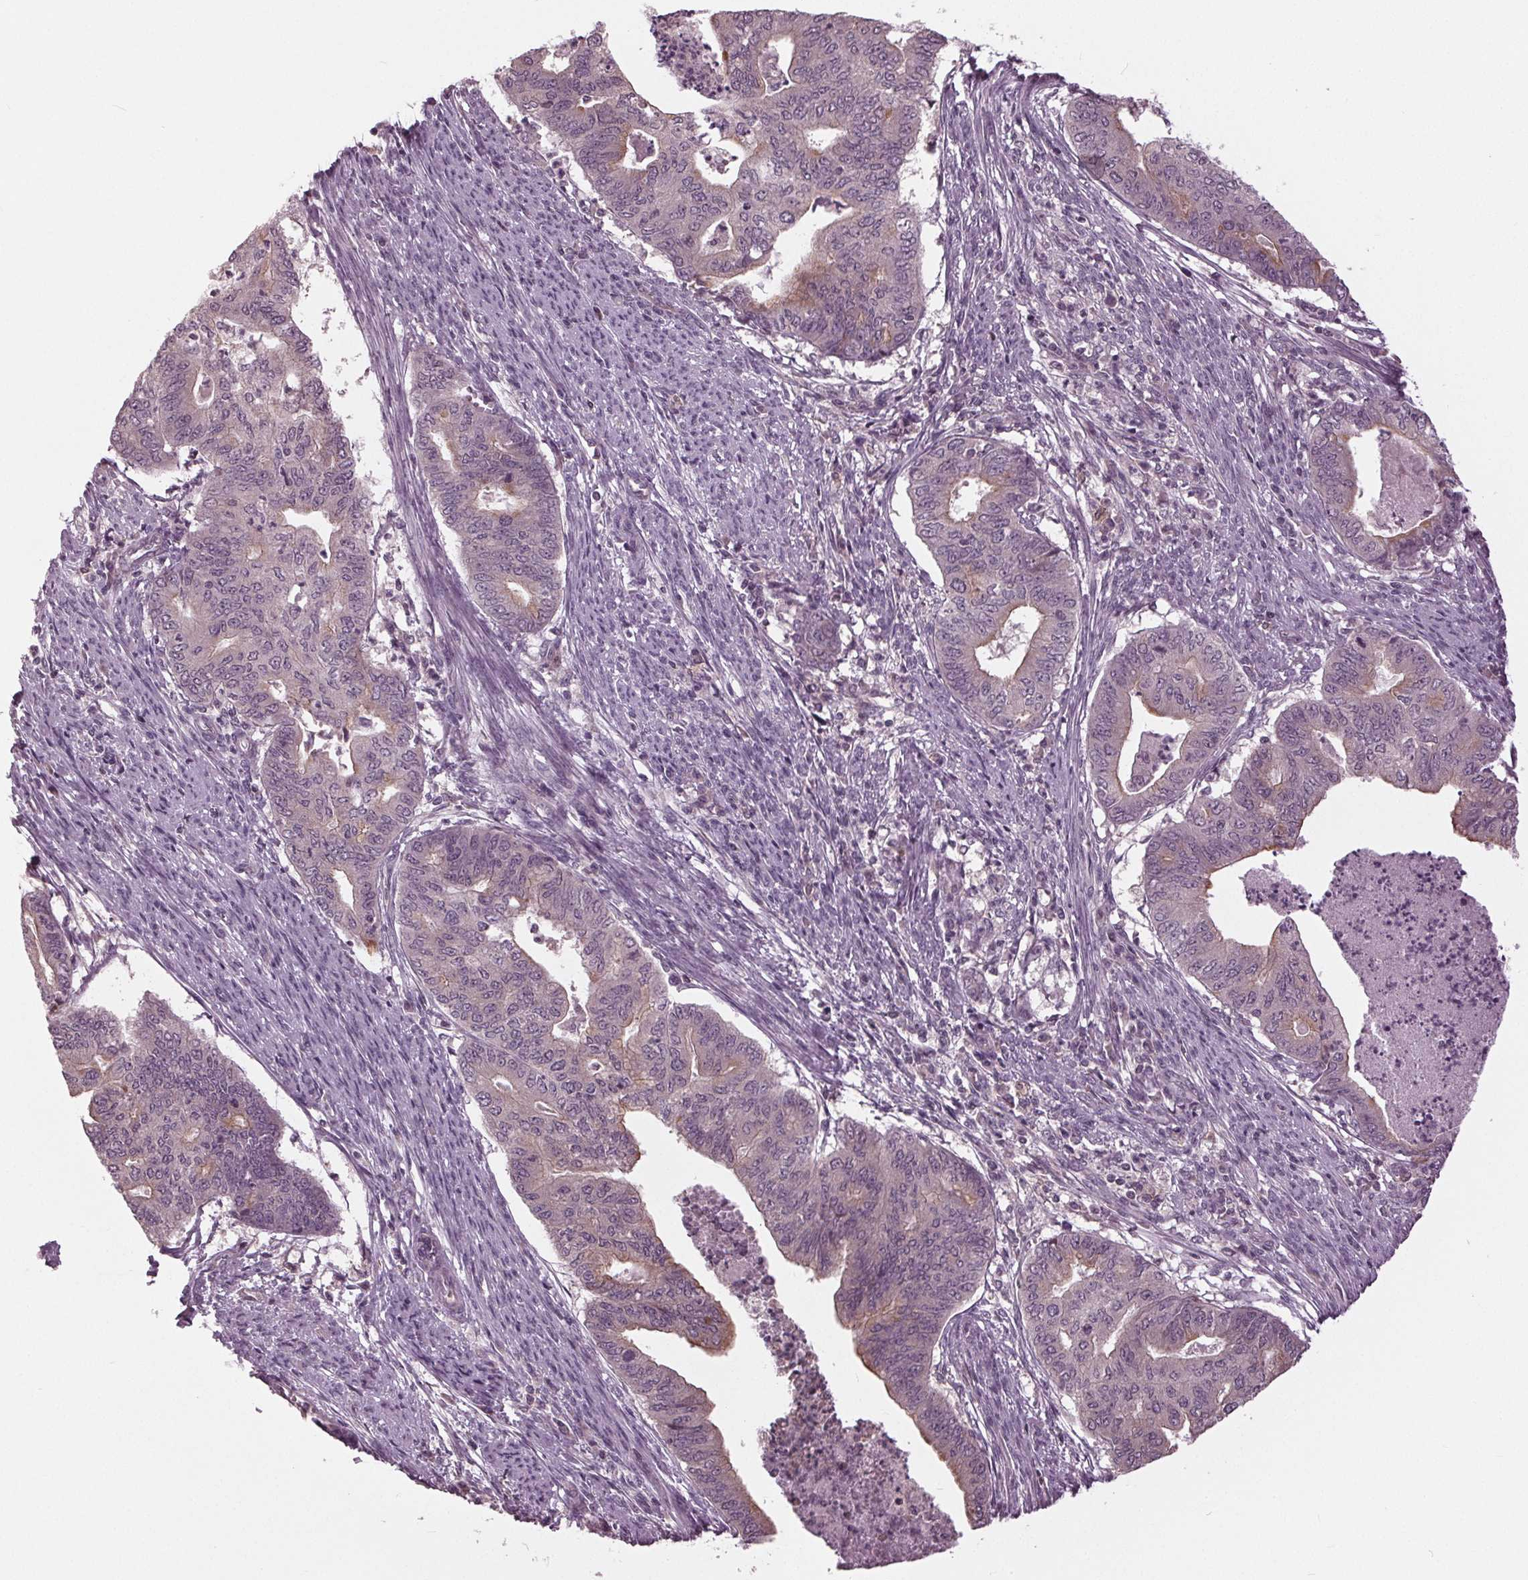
{"staining": {"intensity": "weak", "quantity": "<25%", "location": "cytoplasmic/membranous"}, "tissue": "endometrial cancer", "cell_type": "Tumor cells", "image_type": "cancer", "snomed": [{"axis": "morphology", "description": "Adenocarcinoma, NOS"}, {"axis": "topography", "description": "Endometrium"}], "caption": "IHC histopathology image of endometrial cancer stained for a protein (brown), which displays no expression in tumor cells.", "gene": "SIGLEC6", "patient": {"sex": "female", "age": 79}}